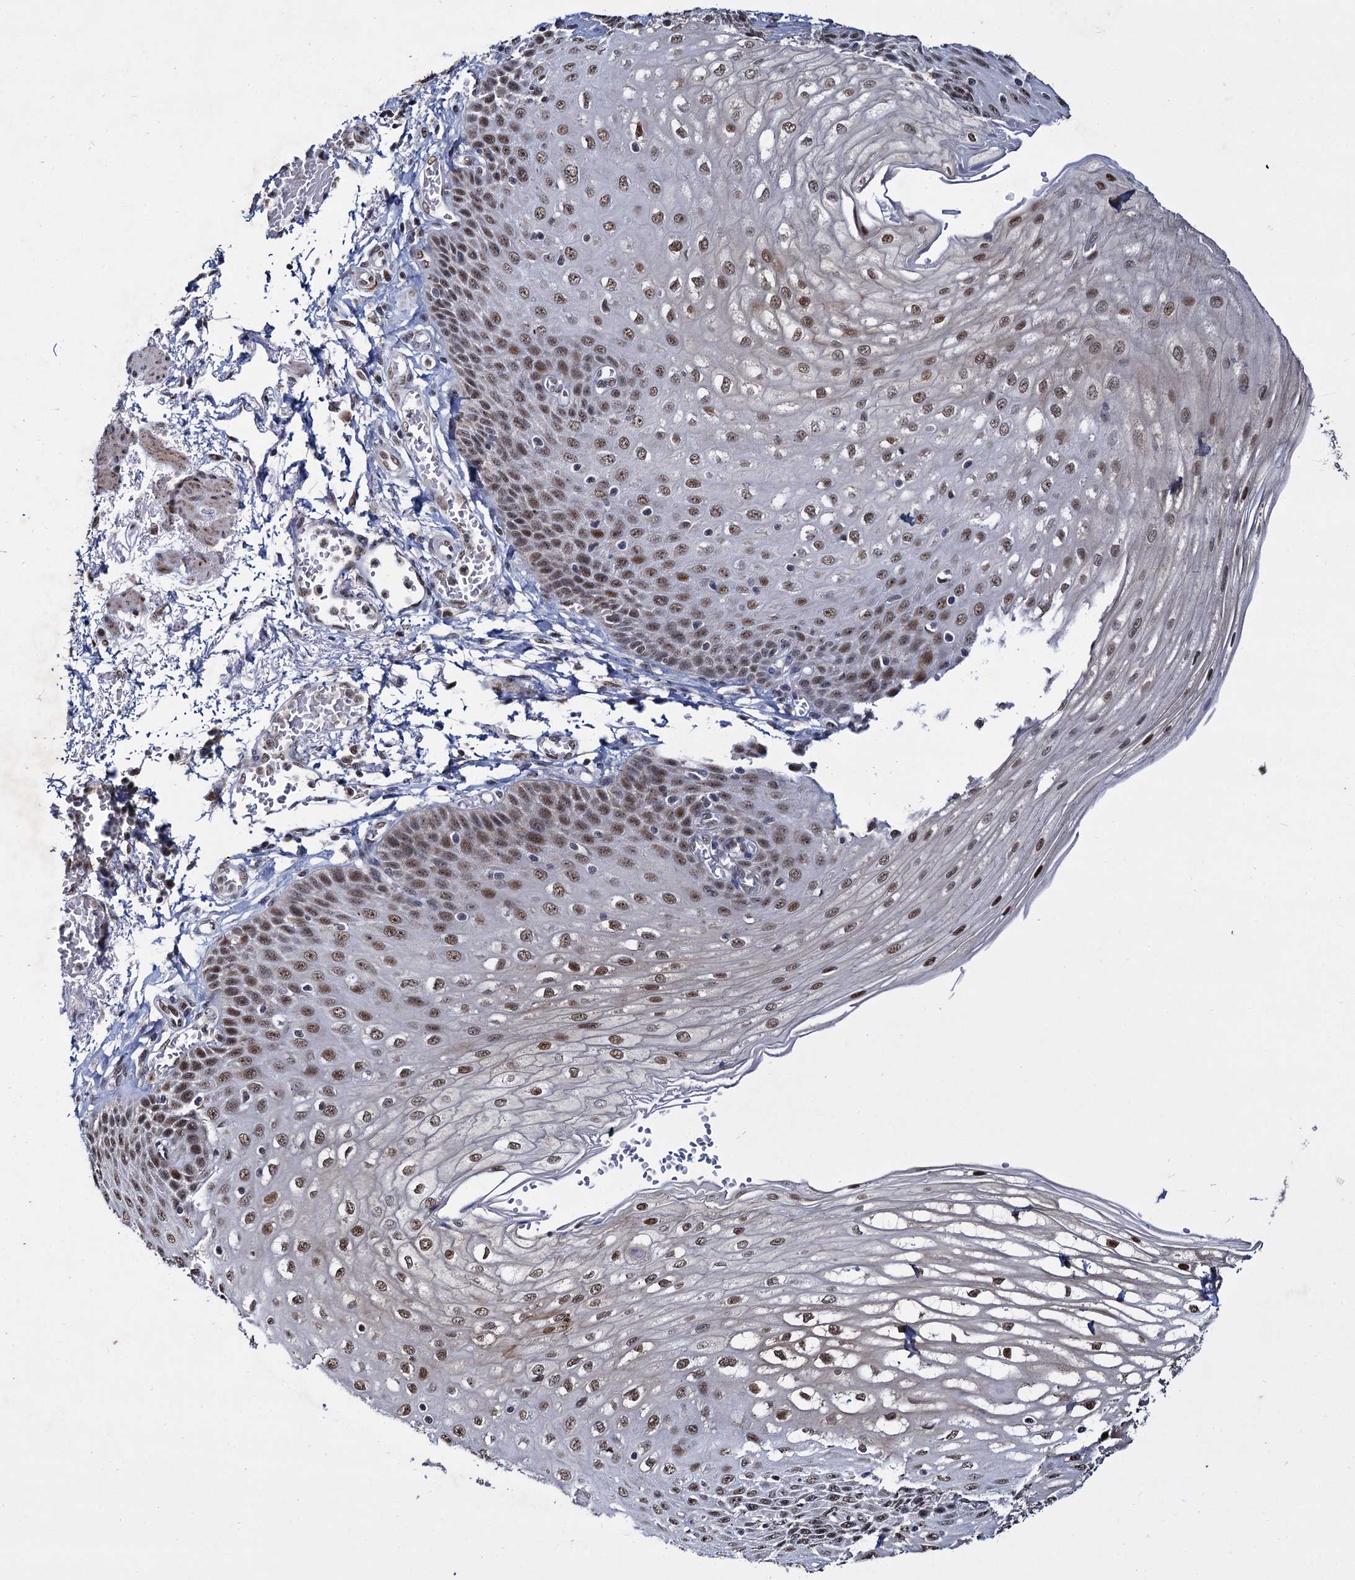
{"staining": {"intensity": "moderate", "quantity": ">75%", "location": "nuclear"}, "tissue": "esophagus", "cell_type": "Squamous epithelial cells", "image_type": "normal", "snomed": [{"axis": "morphology", "description": "Normal tissue, NOS"}, {"axis": "topography", "description": "Esophagus"}], "caption": "Immunohistochemical staining of unremarkable esophagus displays >75% levels of moderate nuclear protein expression in about >75% of squamous epithelial cells. (DAB = brown stain, brightfield microscopy at high magnification).", "gene": "RPUSD4", "patient": {"sex": "male", "age": 81}}